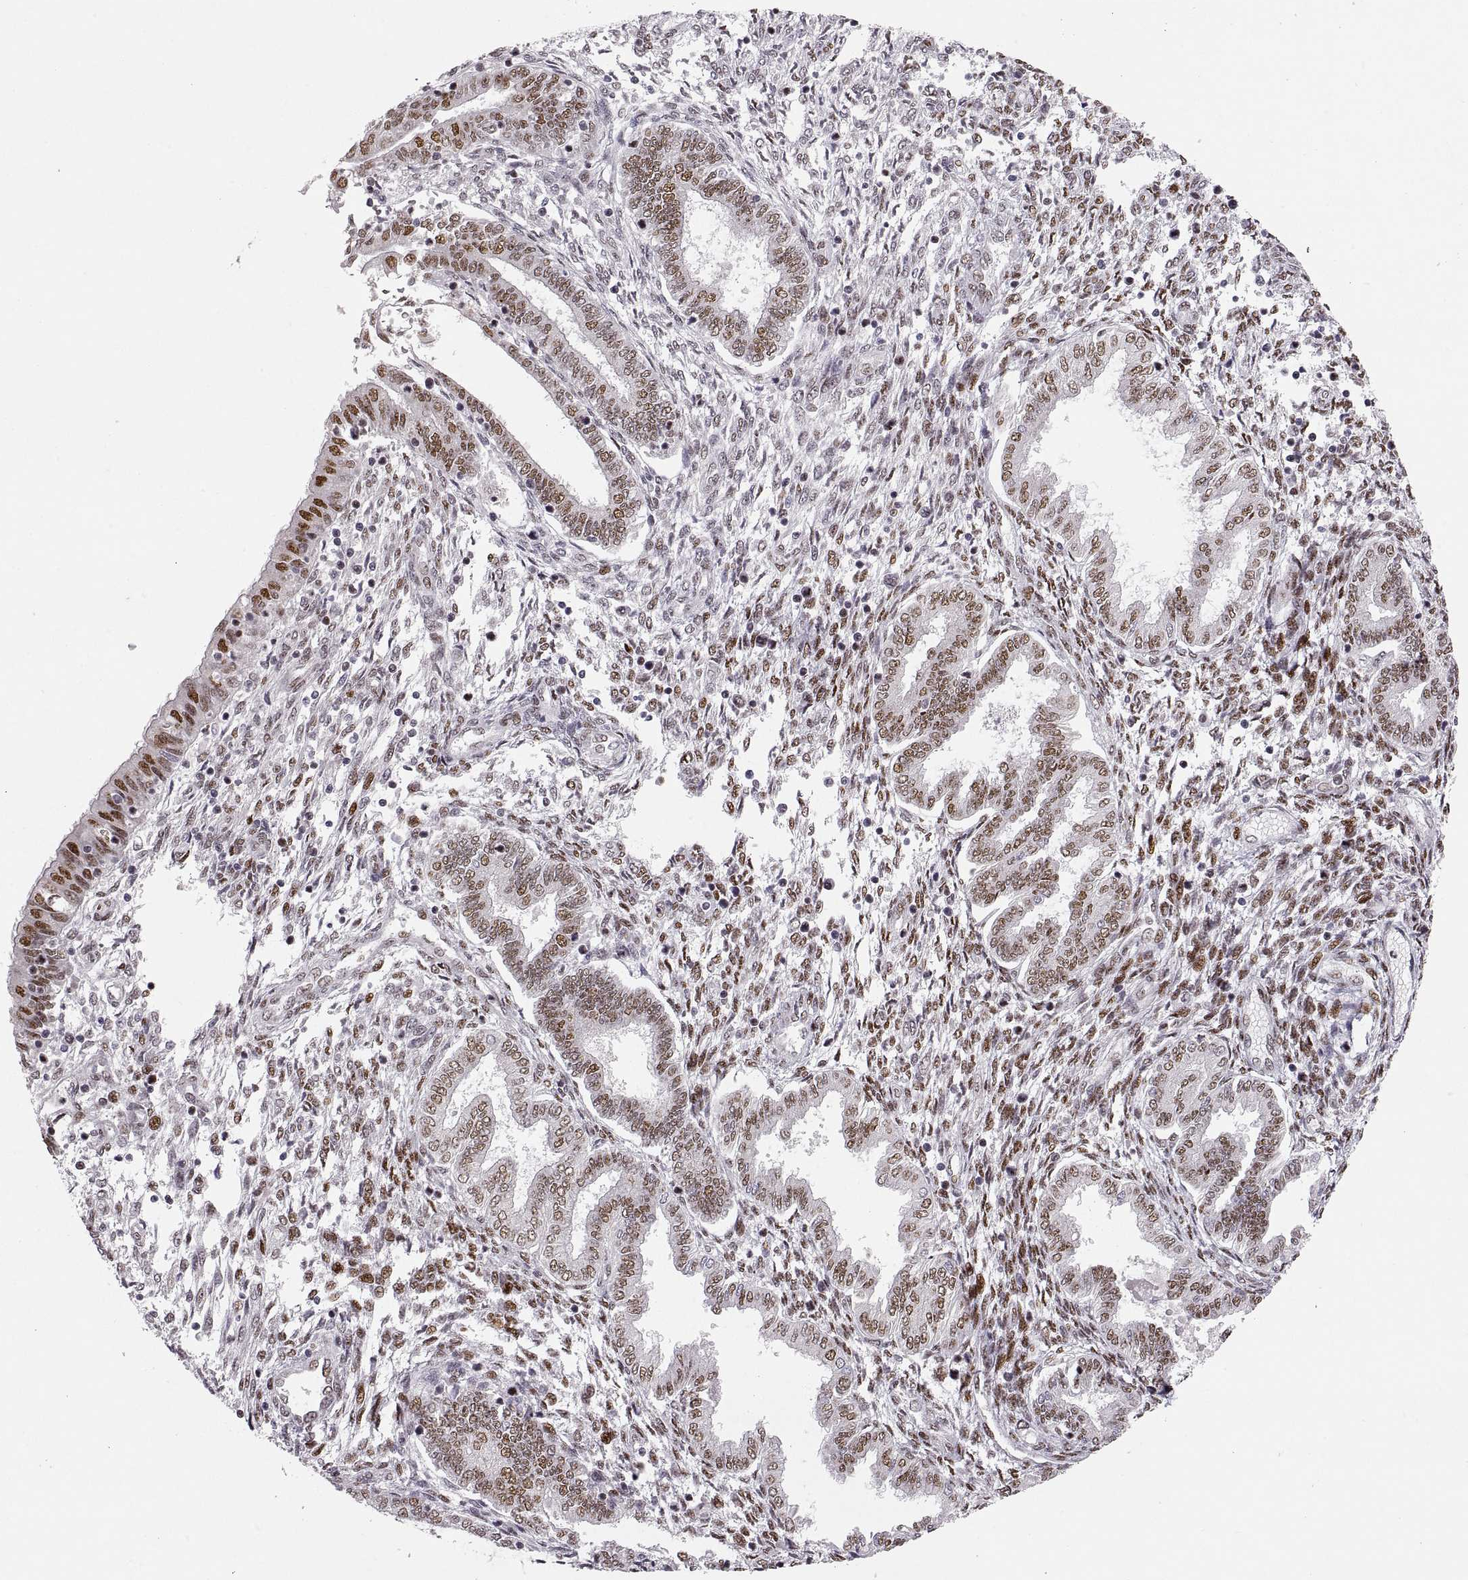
{"staining": {"intensity": "strong", "quantity": "<25%", "location": "nuclear"}, "tissue": "endometrium", "cell_type": "Cells in endometrial stroma", "image_type": "normal", "snomed": [{"axis": "morphology", "description": "Normal tissue, NOS"}, {"axis": "topography", "description": "Endometrium"}], "caption": "Cells in endometrial stroma demonstrate strong nuclear positivity in about <25% of cells in benign endometrium. The staining was performed using DAB (3,3'-diaminobenzidine) to visualize the protein expression in brown, while the nuclei were stained in blue with hematoxylin (Magnification: 20x).", "gene": "SNAI1", "patient": {"sex": "female", "age": 42}}